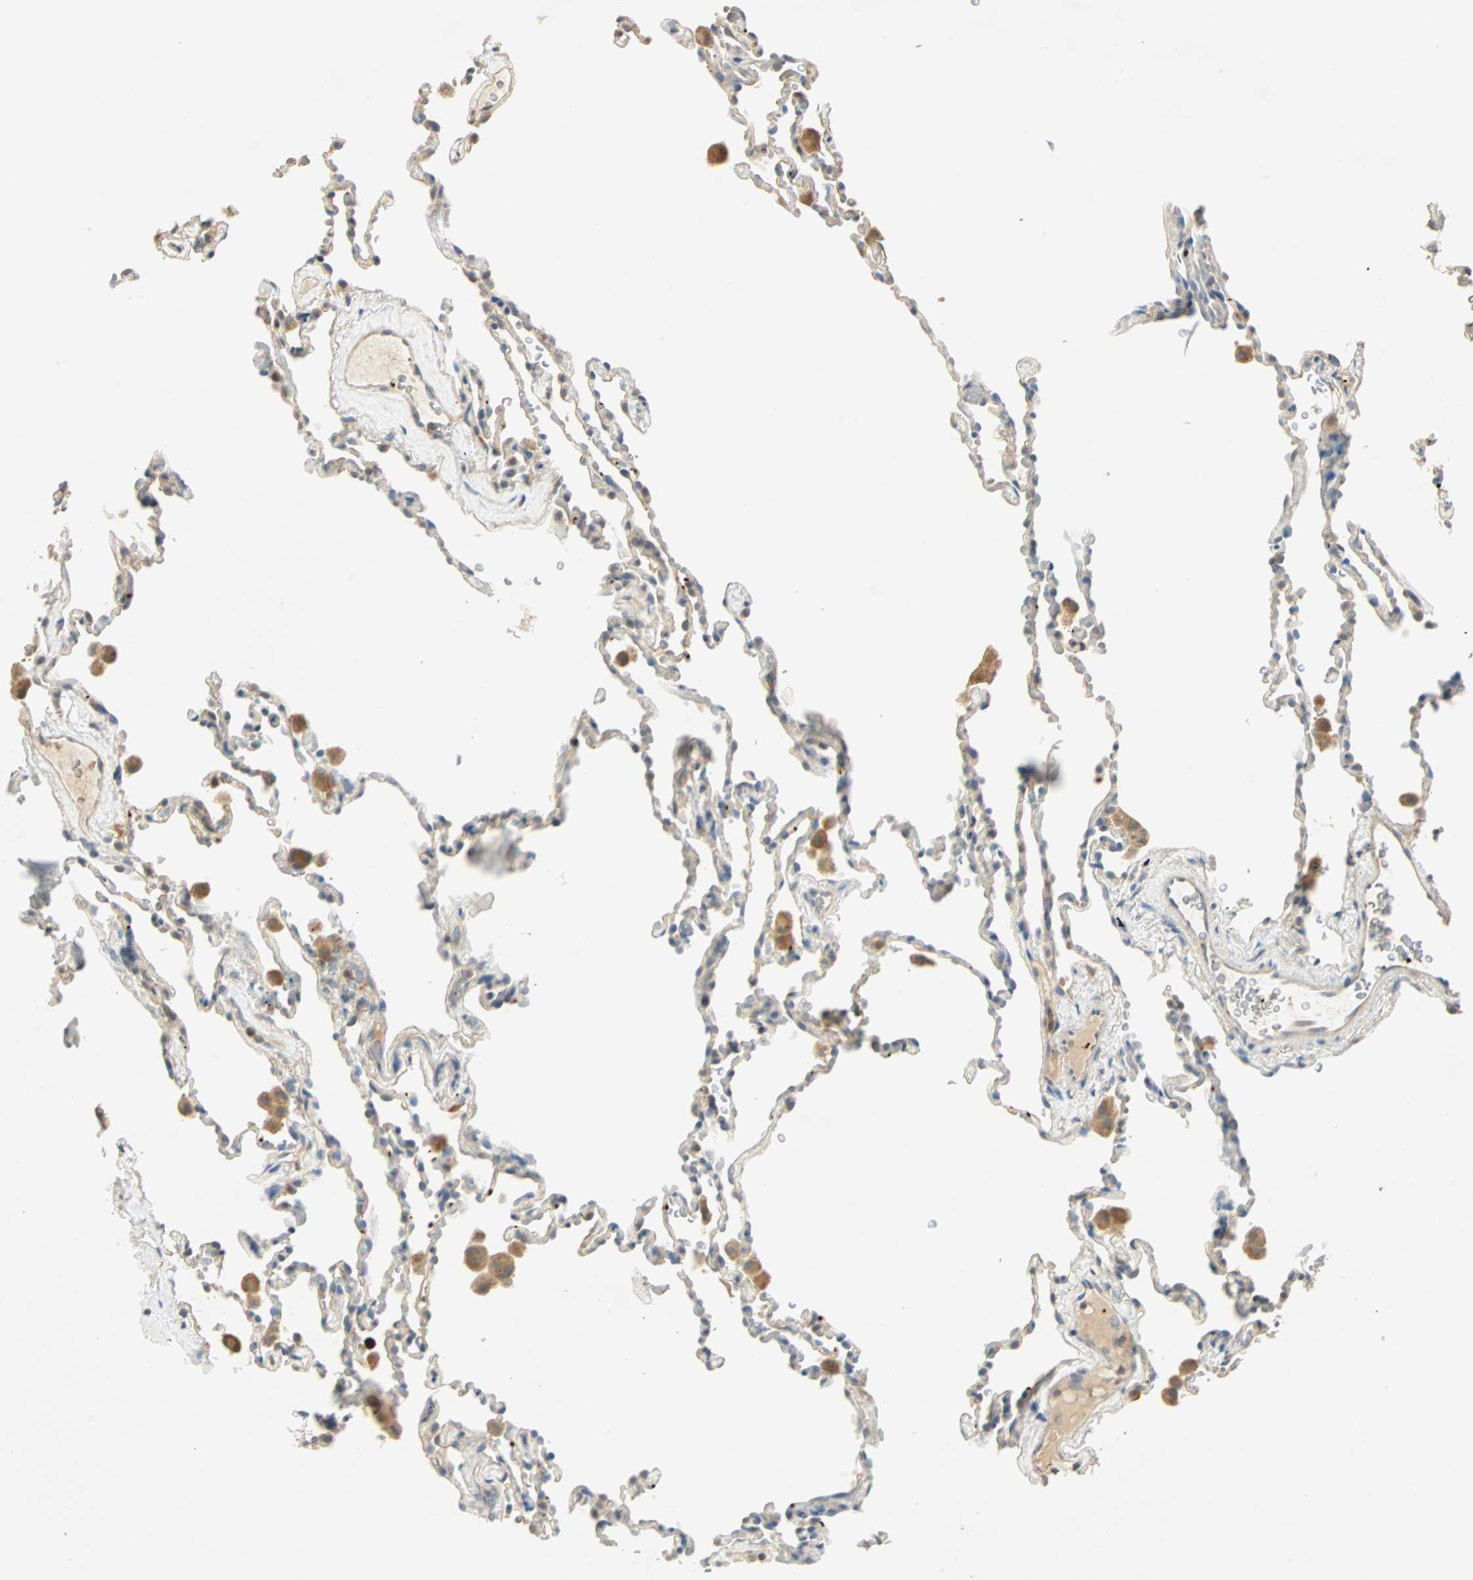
{"staining": {"intensity": "negative", "quantity": "none", "location": "none"}, "tissue": "lung", "cell_type": "Alveolar cells", "image_type": "normal", "snomed": [{"axis": "morphology", "description": "Normal tissue, NOS"}, {"axis": "morphology", "description": "Soft tissue tumor metastatic"}, {"axis": "topography", "description": "Lung"}], "caption": "IHC photomicrograph of unremarkable lung stained for a protein (brown), which demonstrates no expression in alveolar cells. (DAB (3,3'-diaminobenzidine) IHC visualized using brightfield microscopy, high magnification).", "gene": "RAD18", "patient": {"sex": "male", "age": 59}}